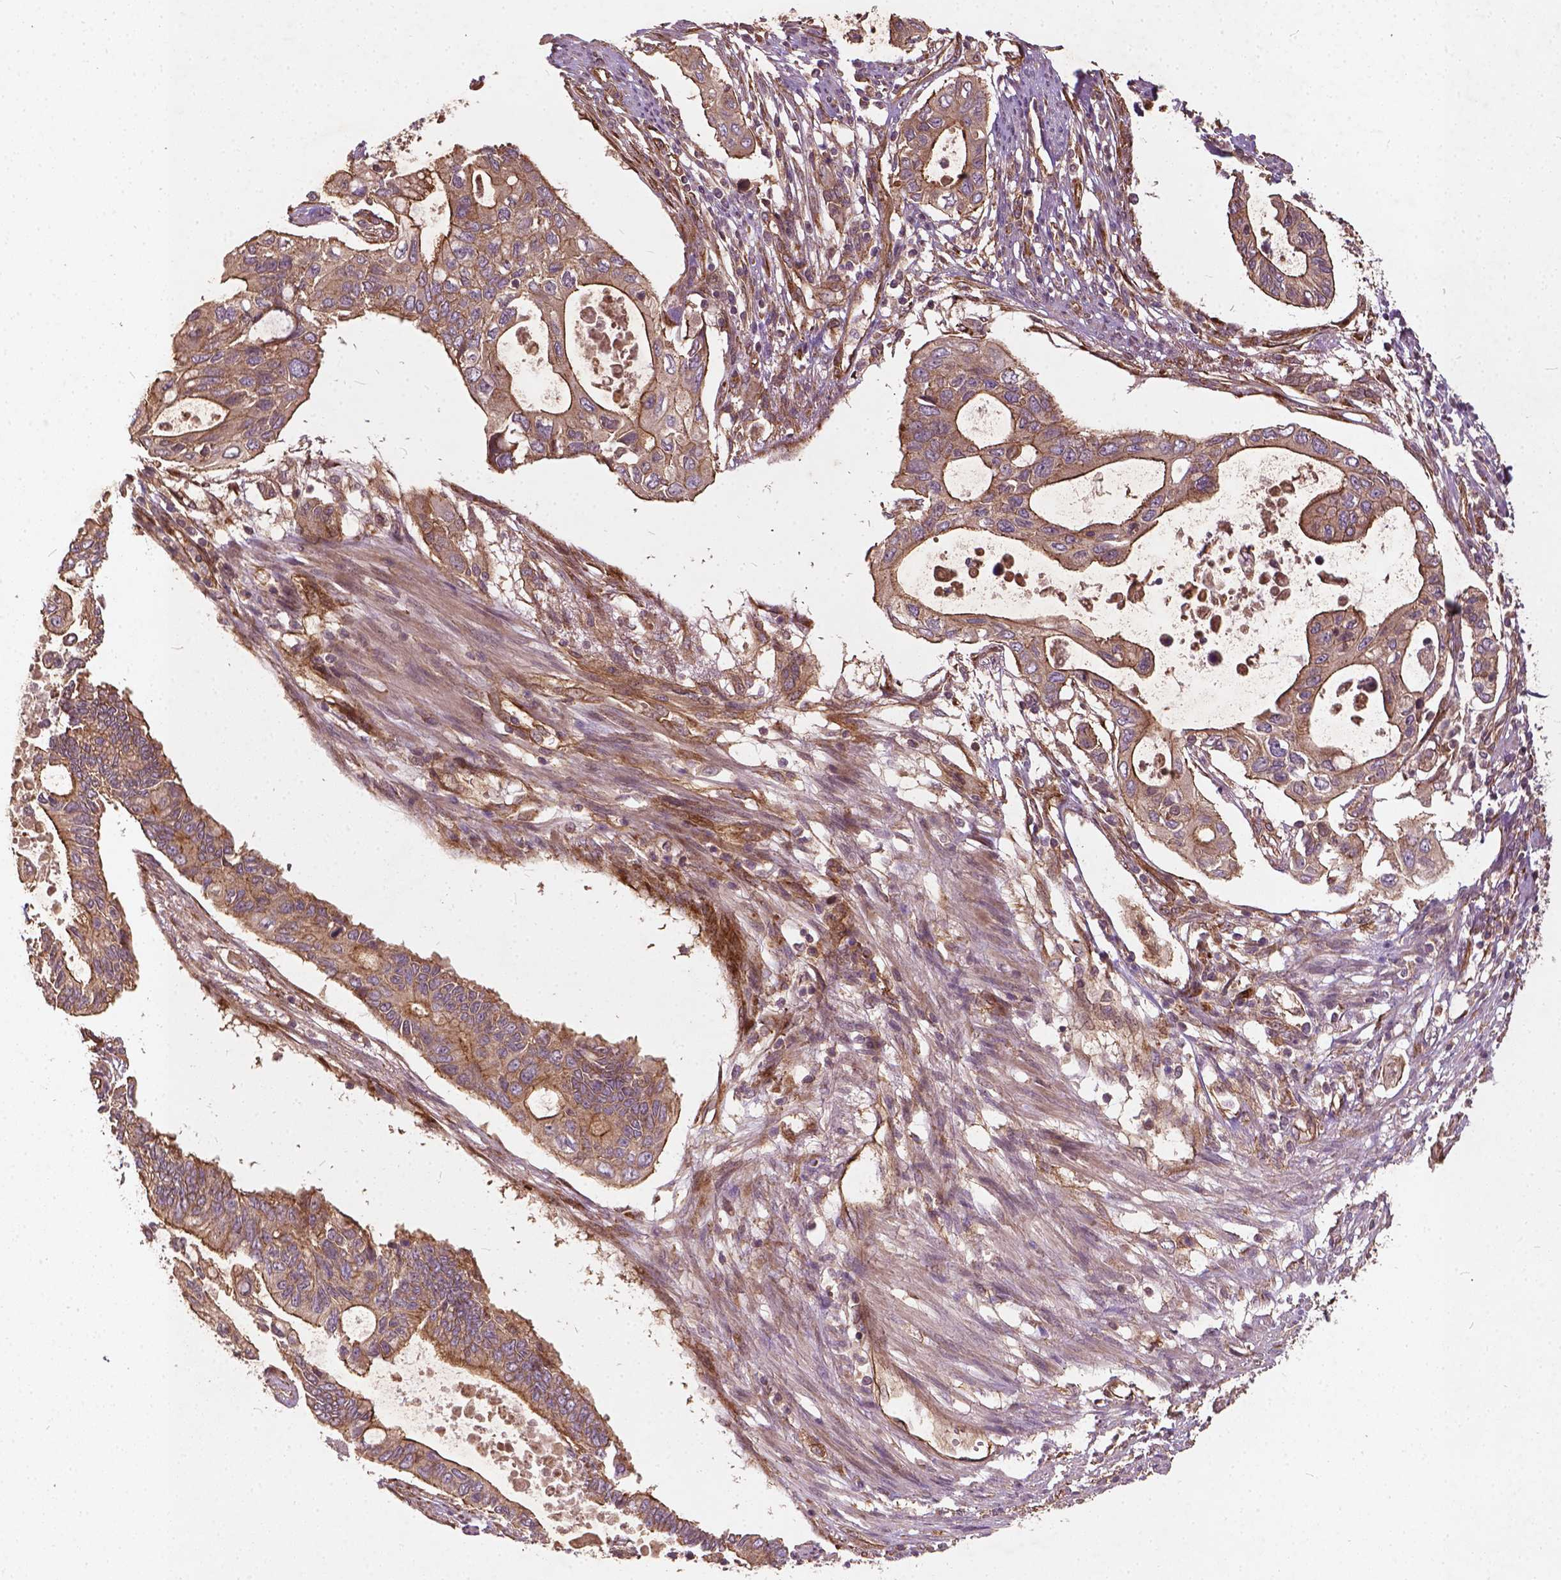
{"staining": {"intensity": "moderate", "quantity": ">75%", "location": "cytoplasmic/membranous"}, "tissue": "pancreatic cancer", "cell_type": "Tumor cells", "image_type": "cancer", "snomed": [{"axis": "morphology", "description": "Adenocarcinoma, NOS"}, {"axis": "topography", "description": "Pancreas"}], "caption": "A brown stain shows moderate cytoplasmic/membranous positivity of a protein in pancreatic adenocarcinoma tumor cells.", "gene": "UBXN2A", "patient": {"sex": "female", "age": 63}}